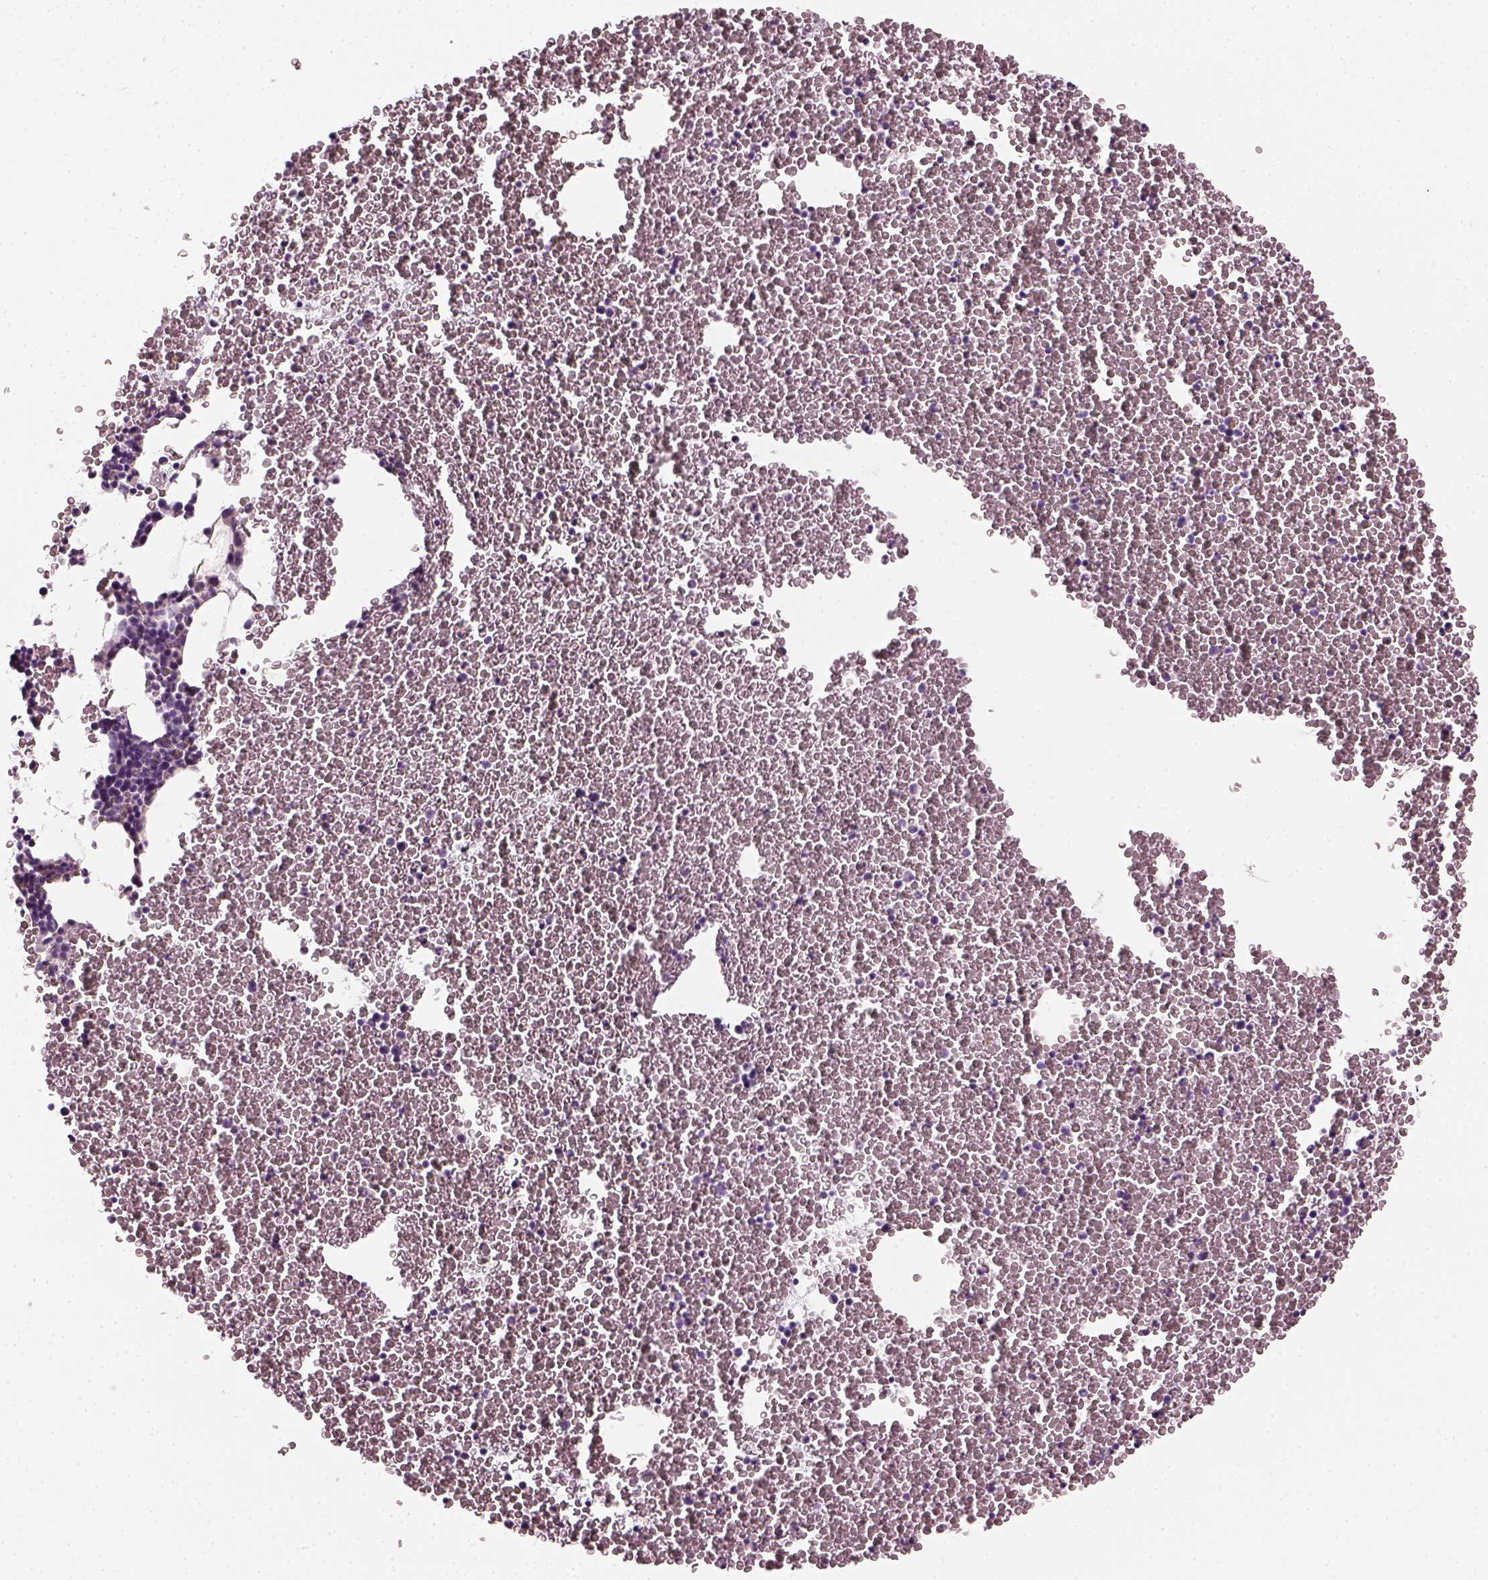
{"staining": {"intensity": "negative", "quantity": "none", "location": "none"}, "tissue": "bone marrow", "cell_type": "Hematopoietic cells", "image_type": "normal", "snomed": [{"axis": "morphology", "description": "Normal tissue, NOS"}, {"axis": "topography", "description": "Bone marrow"}], "caption": "DAB immunohistochemical staining of normal human bone marrow reveals no significant expression in hematopoietic cells.", "gene": "TH", "patient": {"sex": "female", "age": 26}}